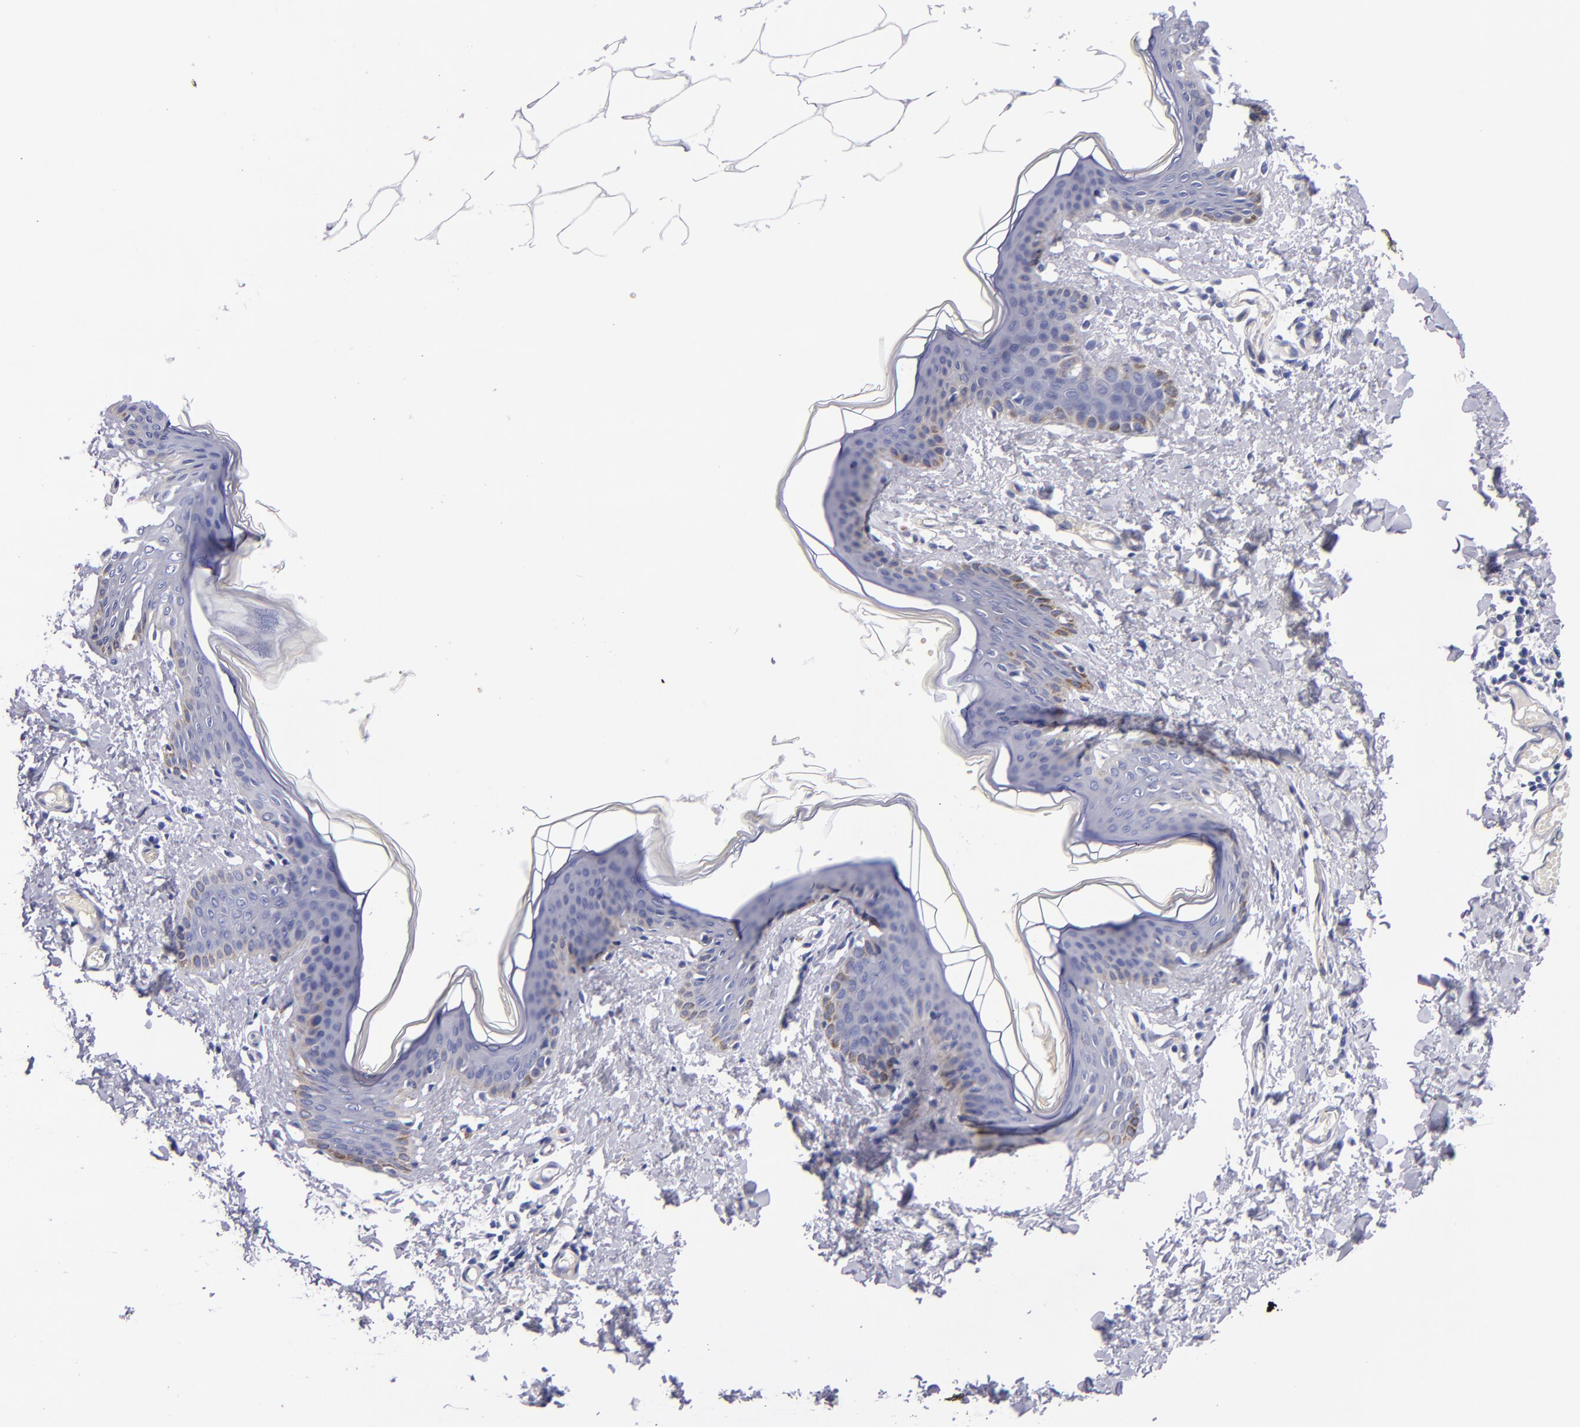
{"staining": {"intensity": "negative", "quantity": "none", "location": "none"}, "tissue": "skin", "cell_type": "Fibroblasts", "image_type": "normal", "snomed": [{"axis": "morphology", "description": "Normal tissue, NOS"}, {"axis": "topography", "description": "Skin"}], "caption": "Protein analysis of normal skin exhibits no significant positivity in fibroblasts.", "gene": "NOS3", "patient": {"sex": "female", "age": 17}}